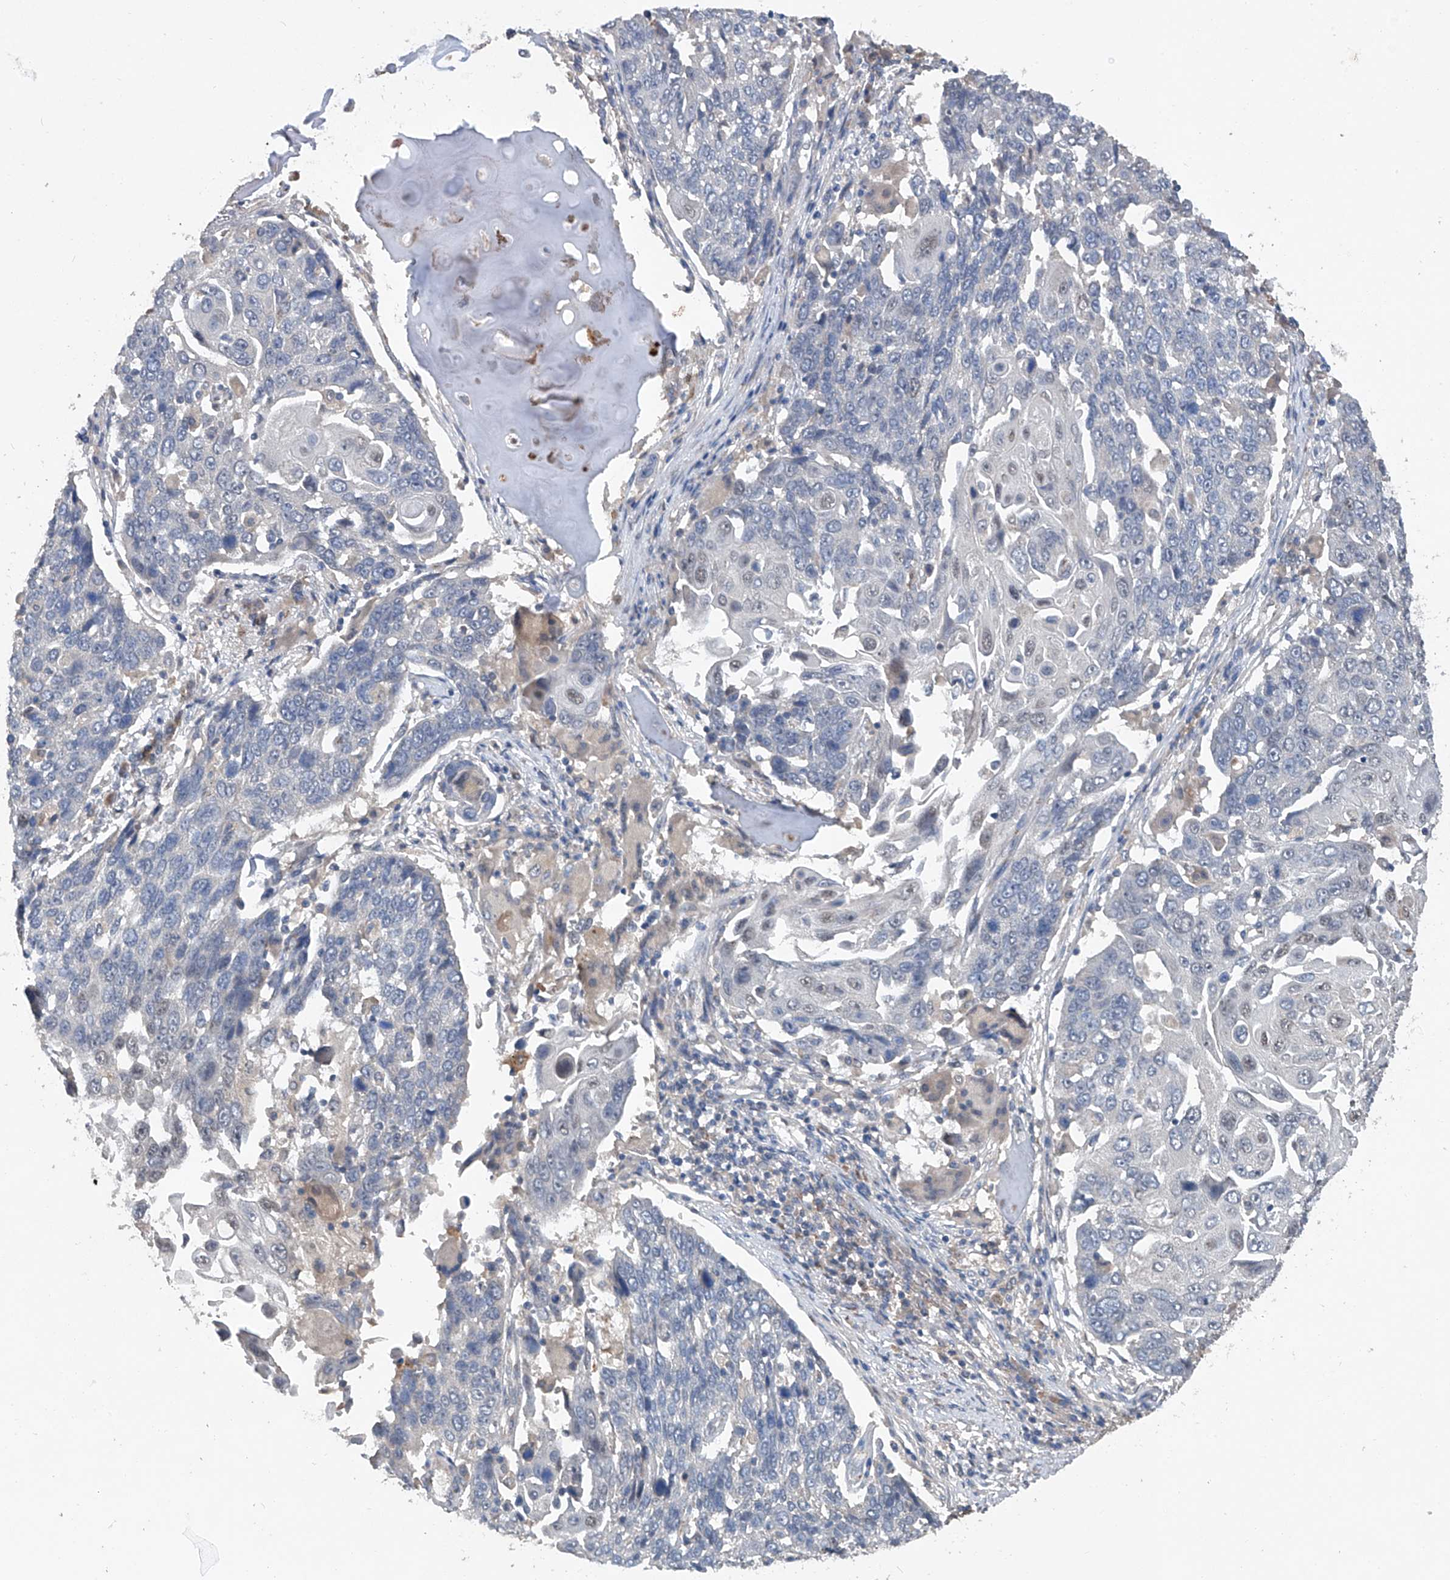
{"staining": {"intensity": "negative", "quantity": "none", "location": "none"}, "tissue": "lung cancer", "cell_type": "Tumor cells", "image_type": "cancer", "snomed": [{"axis": "morphology", "description": "Squamous cell carcinoma, NOS"}, {"axis": "topography", "description": "Lung"}], "caption": "This is an IHC photomicrograph of human lung cancer. There is no positivity in tumor cells.", "gene": "PCSK5", "patient": {"sex": "male", "age": 66}}